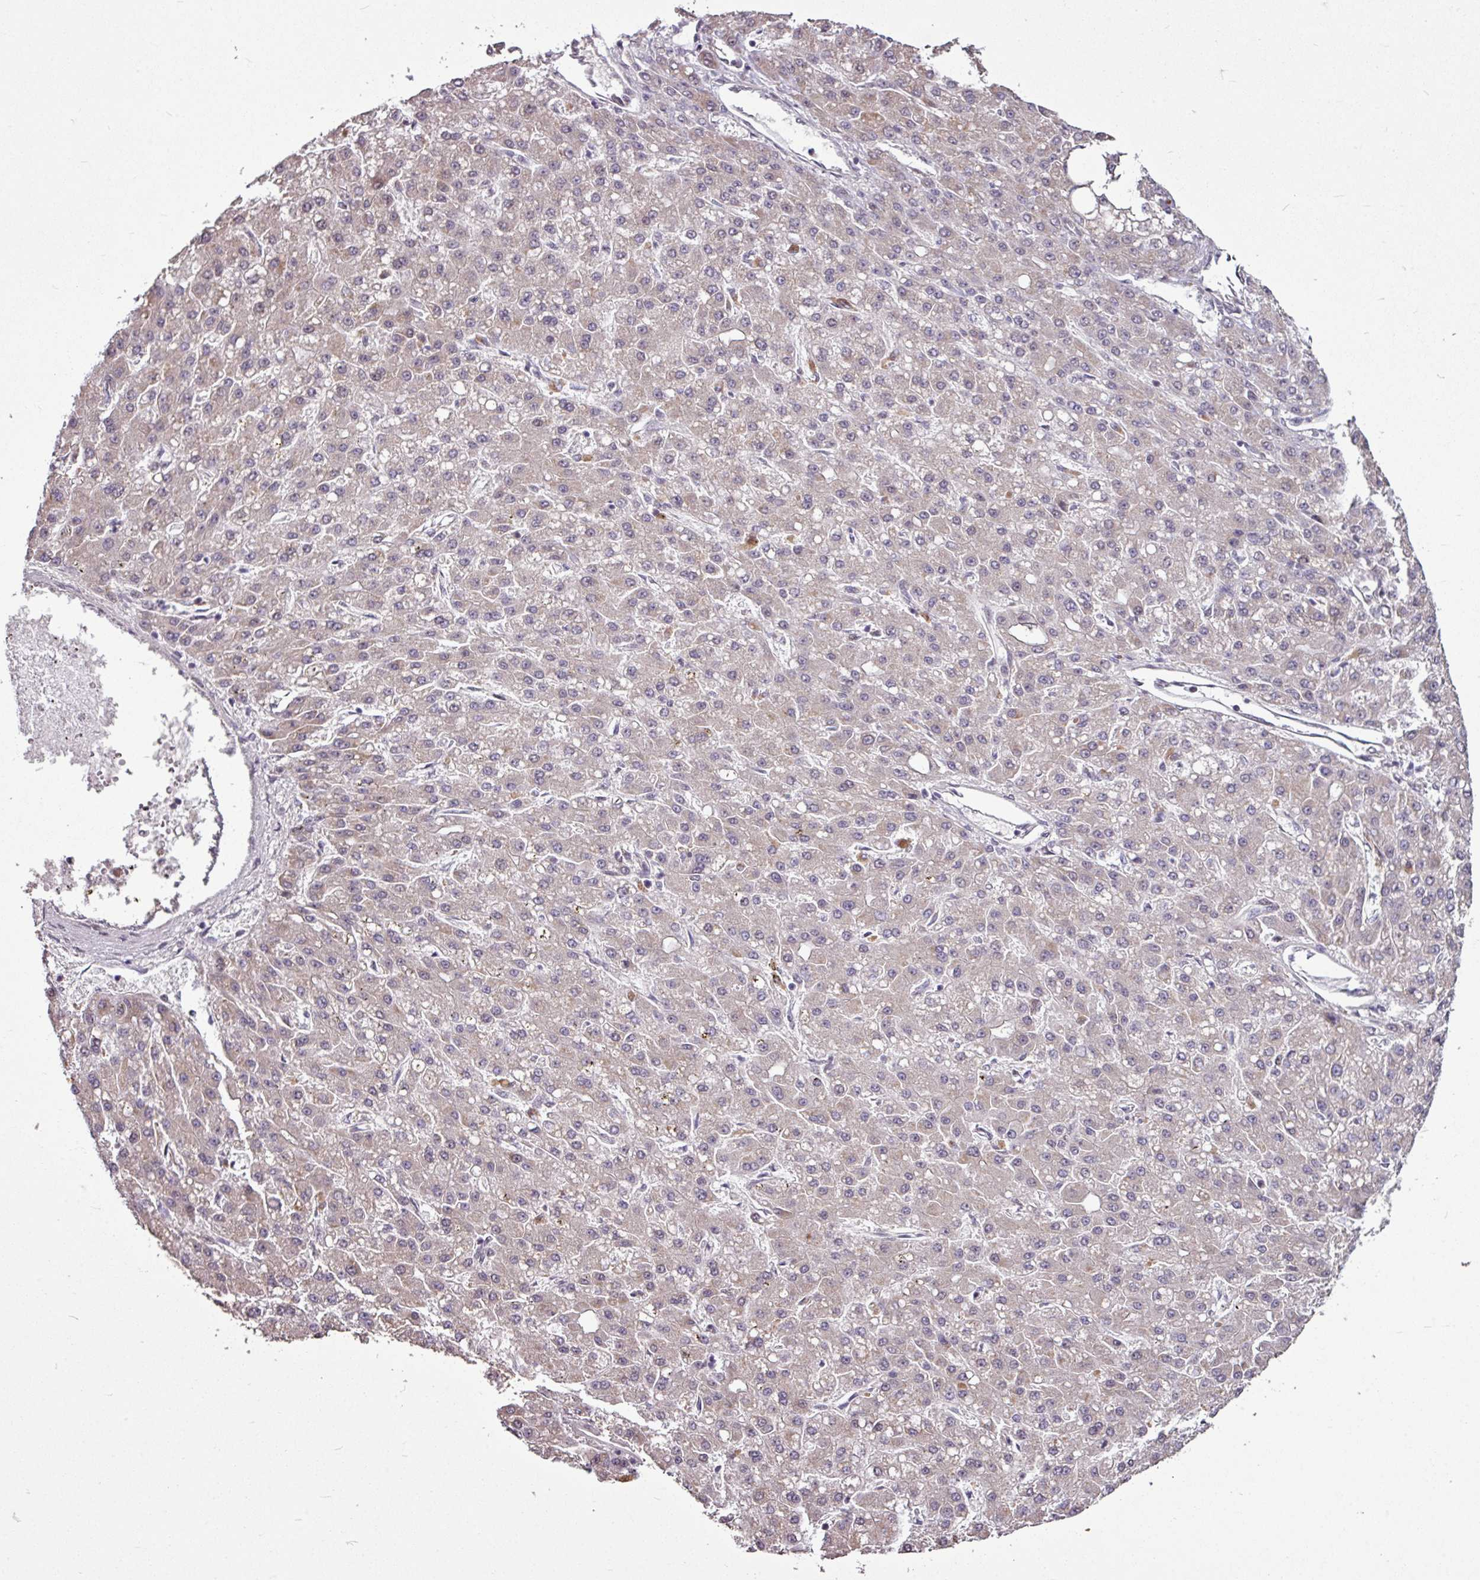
{"staining": {"intensity": "weak", "quantity": "<25%", "location": "nuclear"}, "tissue": "liver cancer", "cell_type": "Tumor cells", "image_type": "cancer", "snomed": [{"axis": "morphology", "description": "Carcinoma, Hepatocellular, NOS"}, {"axis": "topography", "description": "Liver"}], "caption": "Human liver hepatocellular carcinoma stained for a protein using immunohistochemistry (IHC) reveals no staining in tumor cells.", "gene": "SKIC2", "patient": {"sex": "male", "age": 67}}